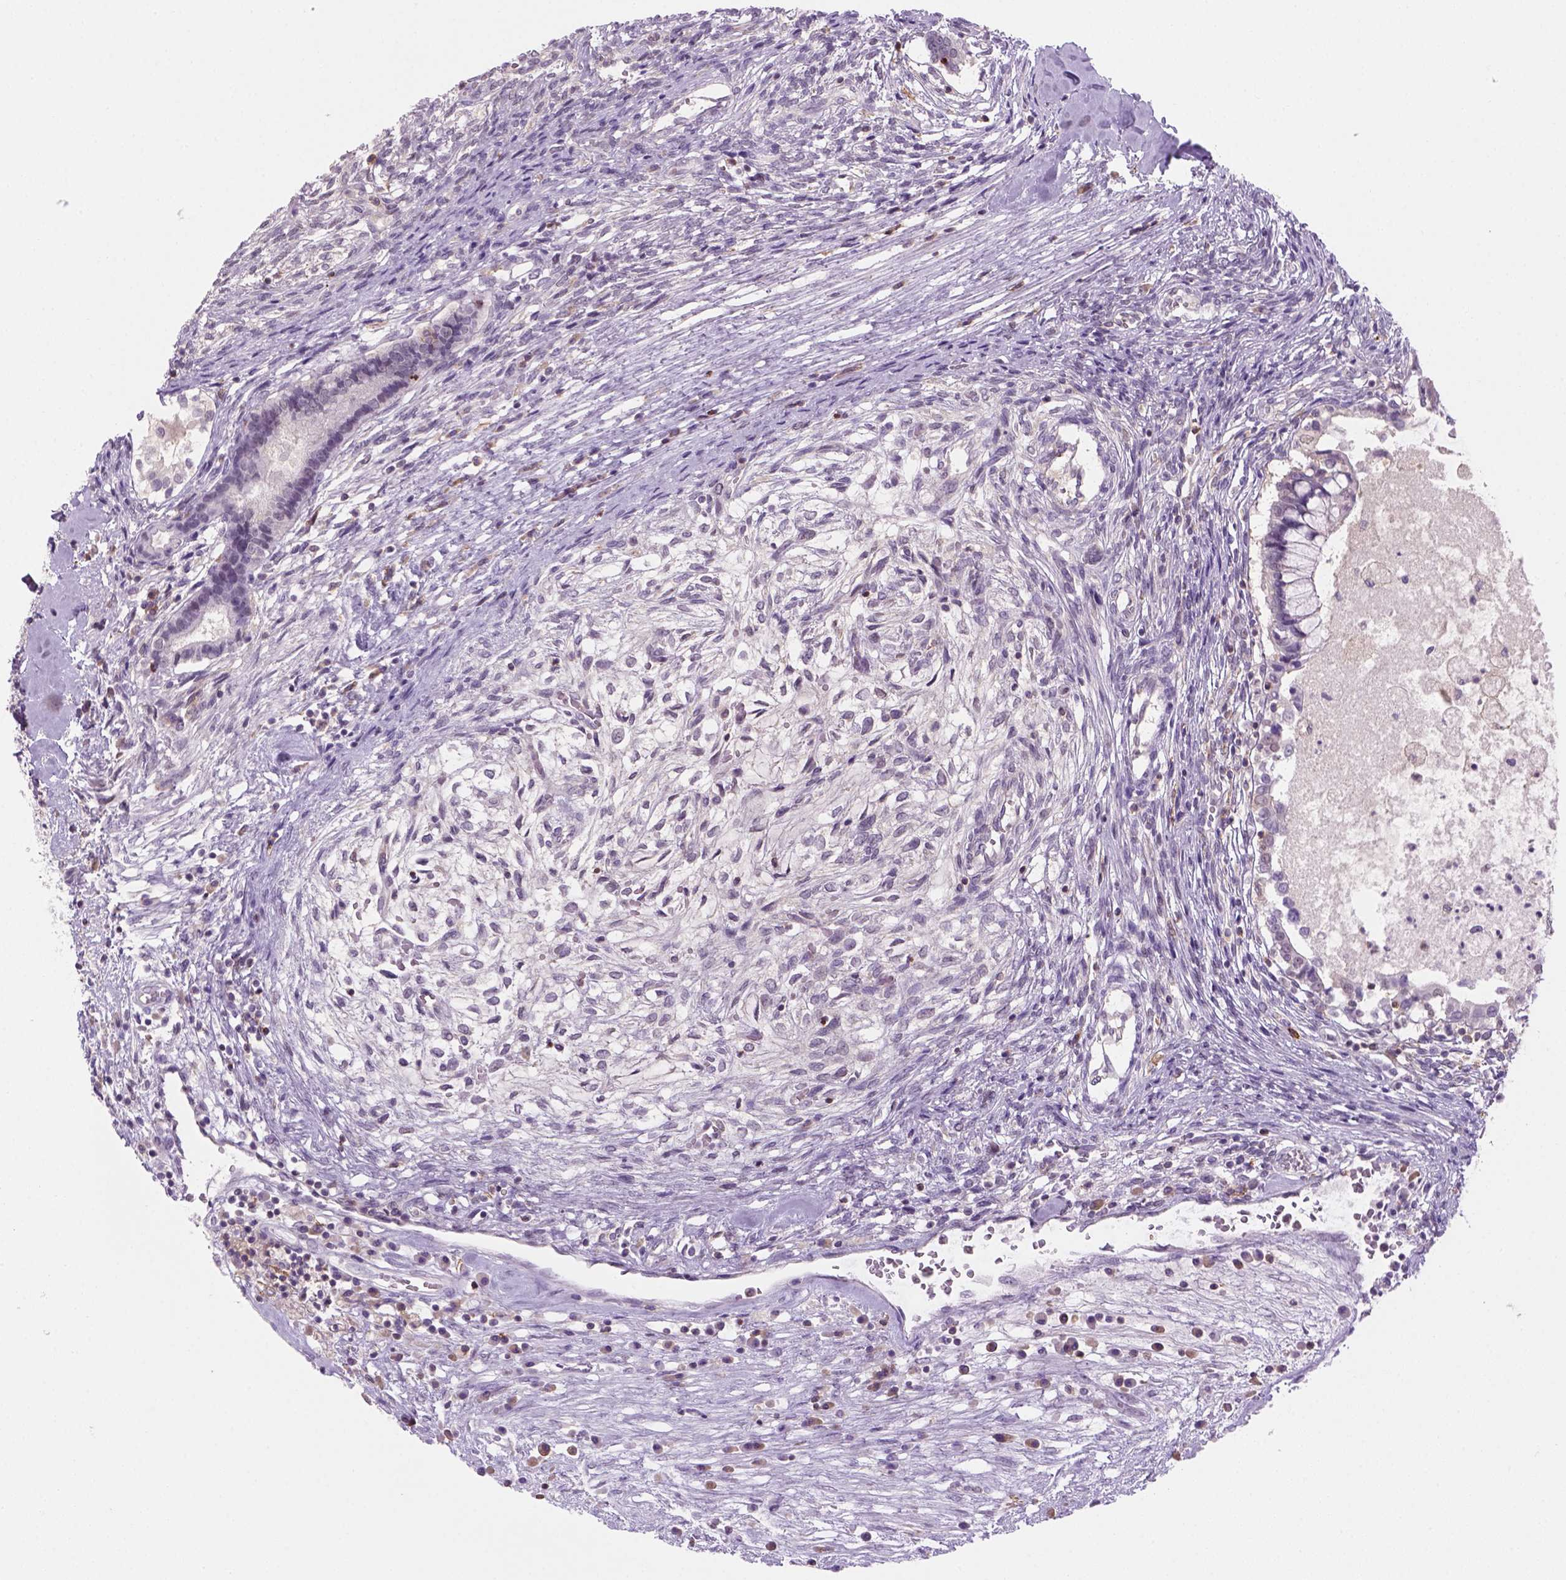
{"staining": {"intensity": "negative", "quantity": "none", "location": "none"}, "tissue": "testis cancer", "cell_type": "Tumor cells", "image_type": "cancer", "snomed": [{"axis": "morphology", "description": "Carcinoma, Embryonal, NOS"}, {"axis": "topography", "description": "Testis"}], "caption": "Tumor cells are negative for protein expression in human testis cancer (embryonal carcinoma).", "gene": "GOT1", "patient": {"sex": "male", "age": 37}}